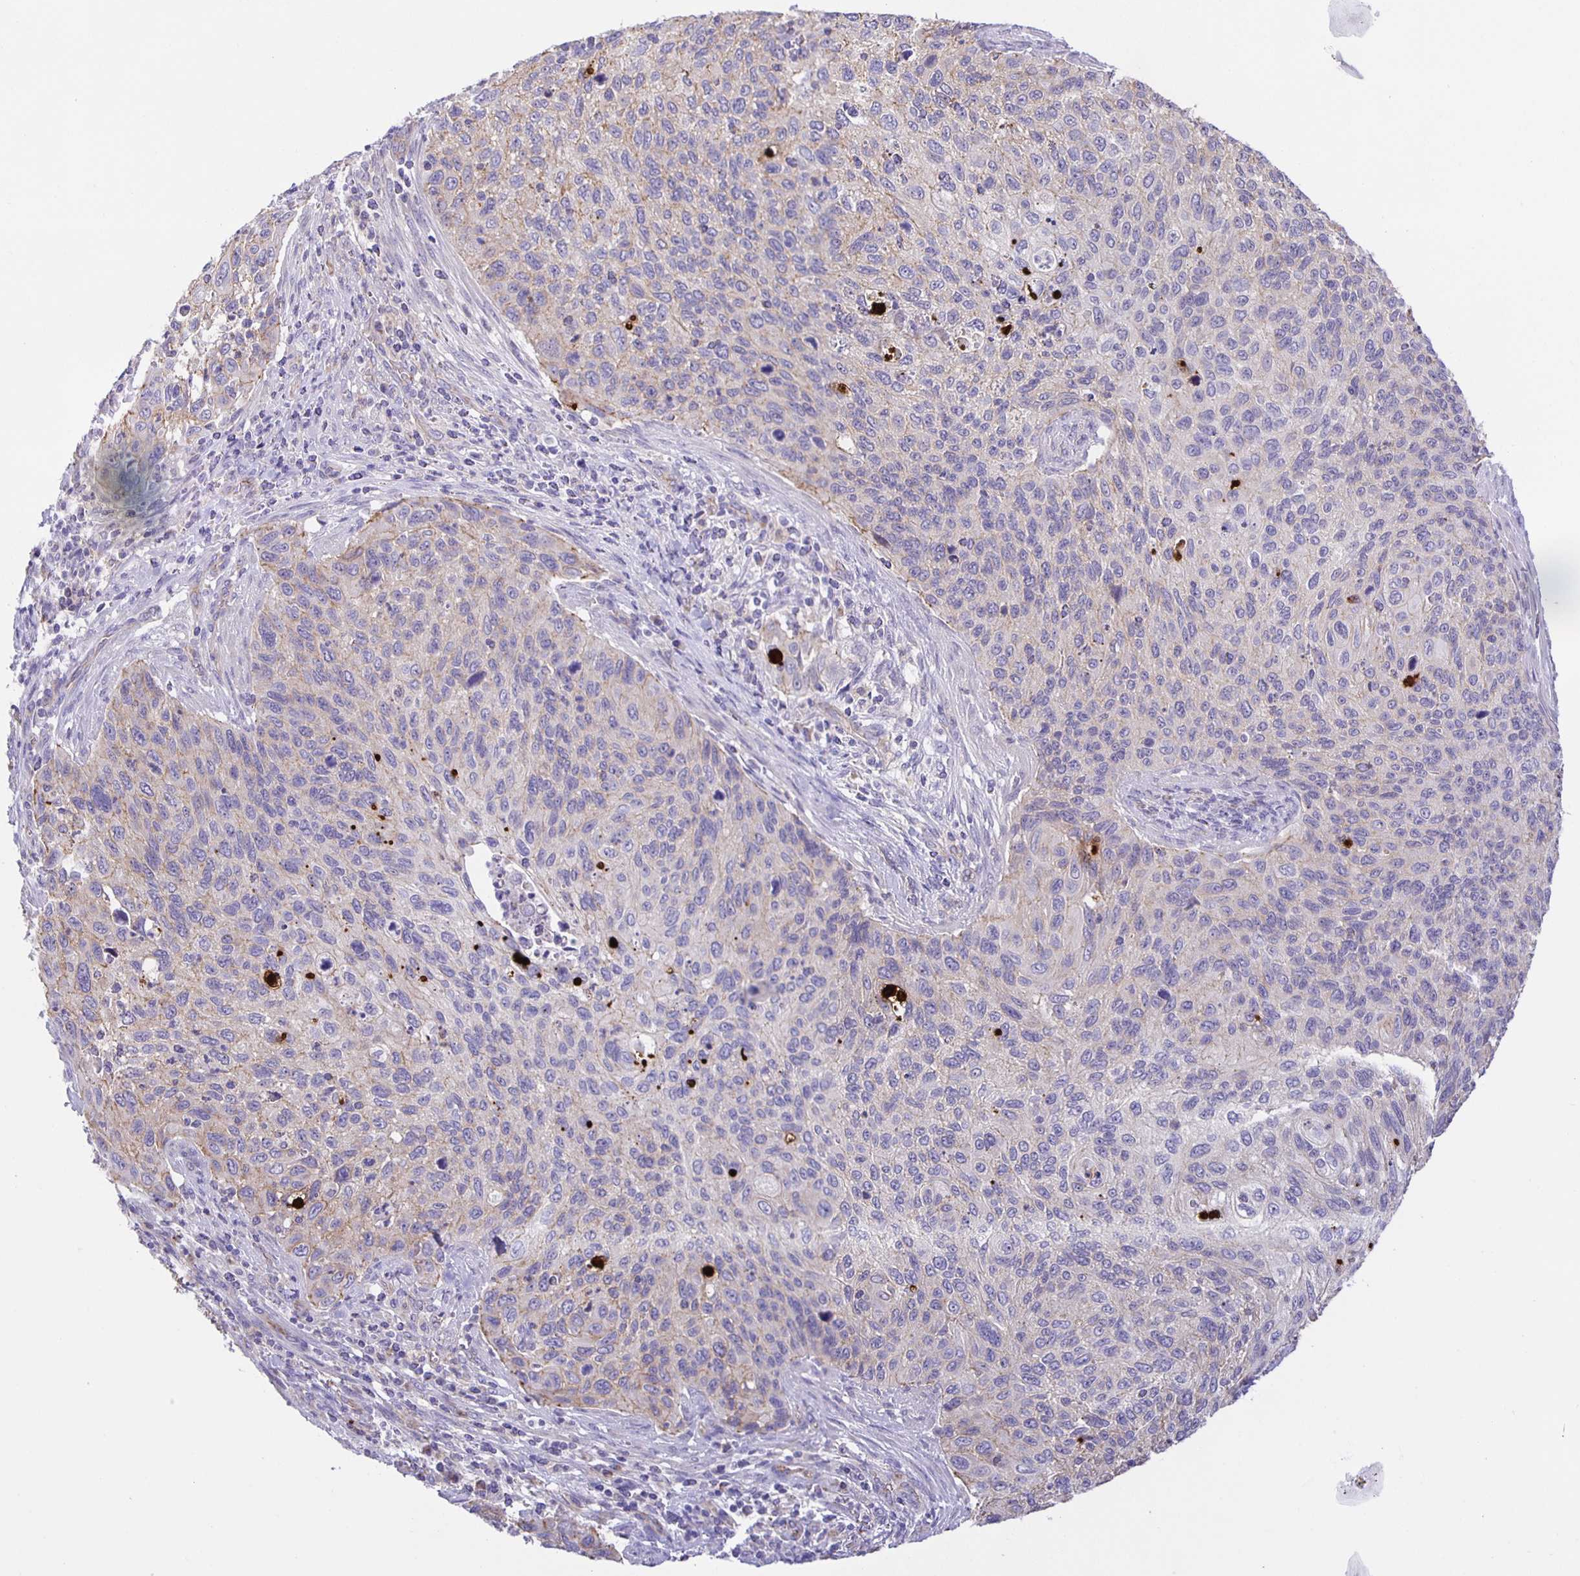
{"staining": {"intensity": "negative", "quantity": "none", "location": "none"}, "tissue": "cervical cancer", "cell_type": "Tumor cells", "image_type": "cancer", "snomed": [{"axis": "morphology", "description": "Squamous cell carcinoma, NOS"}, {"axis": "topography", "description": "Cervix"}], "caption": "Cervical squamous cell carcinoma was stained to show a protein in brown. There is no significant expression in tumor cells.", "gene": "JMJD4", "patient": {"sex": "female", "age": 70}}